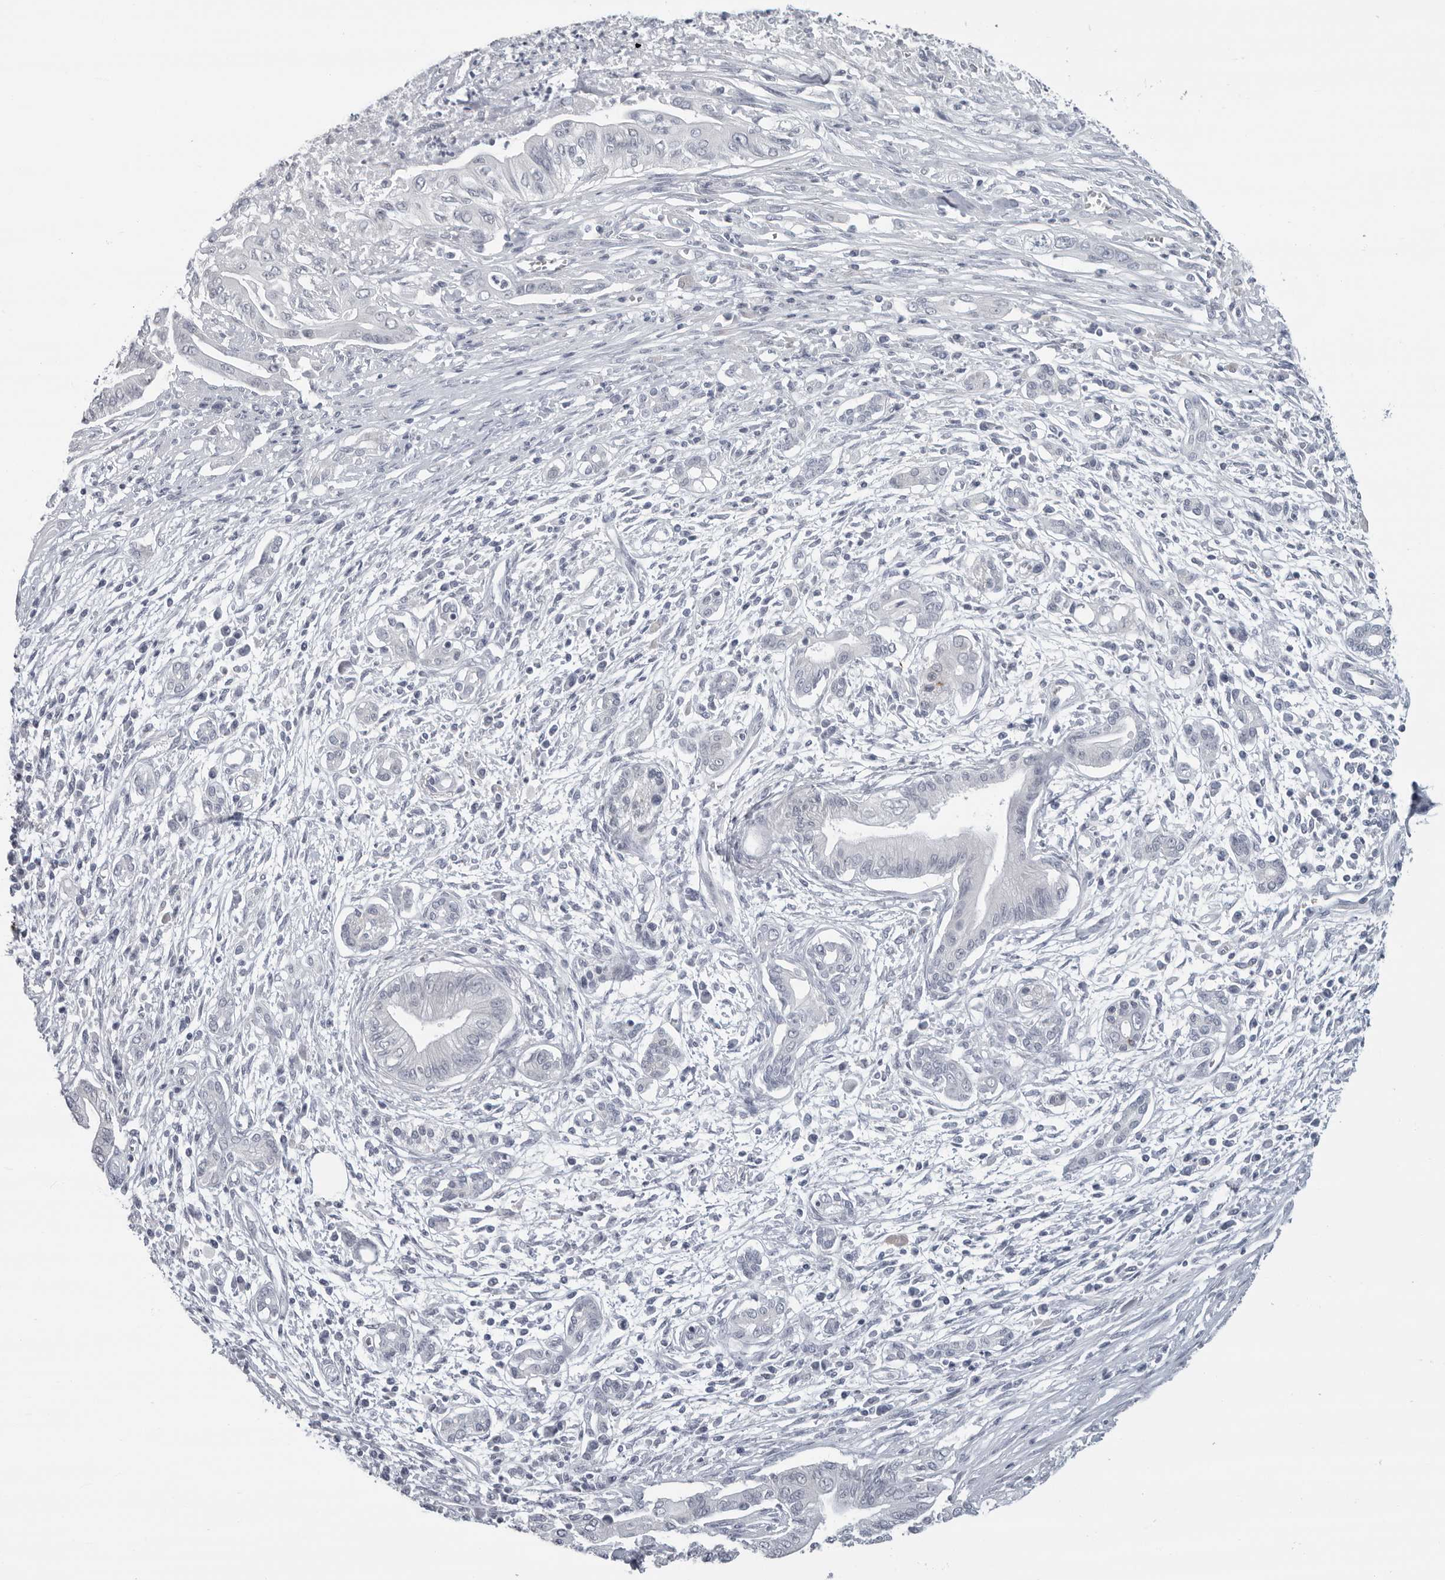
{"staining": {"intensity": "negative", "quantity": "none", "location": "none"}, "tissue": "pancreatic cancer", "cell_type": "Tumor cells", "image_type": "cancer", "snomed": [{"axis": "morphology", "description": "Adenocarcinoma, NOS"}, {"axis": "topography", "description": "Pancreas"}], "caption": "Adenocarcinoma (pancreatic) was stained to show a protein in brown. There is no significant positivity in tumor cells. (DAB (3,3'-diaminobenzidine) immunohistochemistry (IHC) with hematoxylin counter stain).", "gene": "OPLAH", "patient": {"sex": "male", "age": 58}}